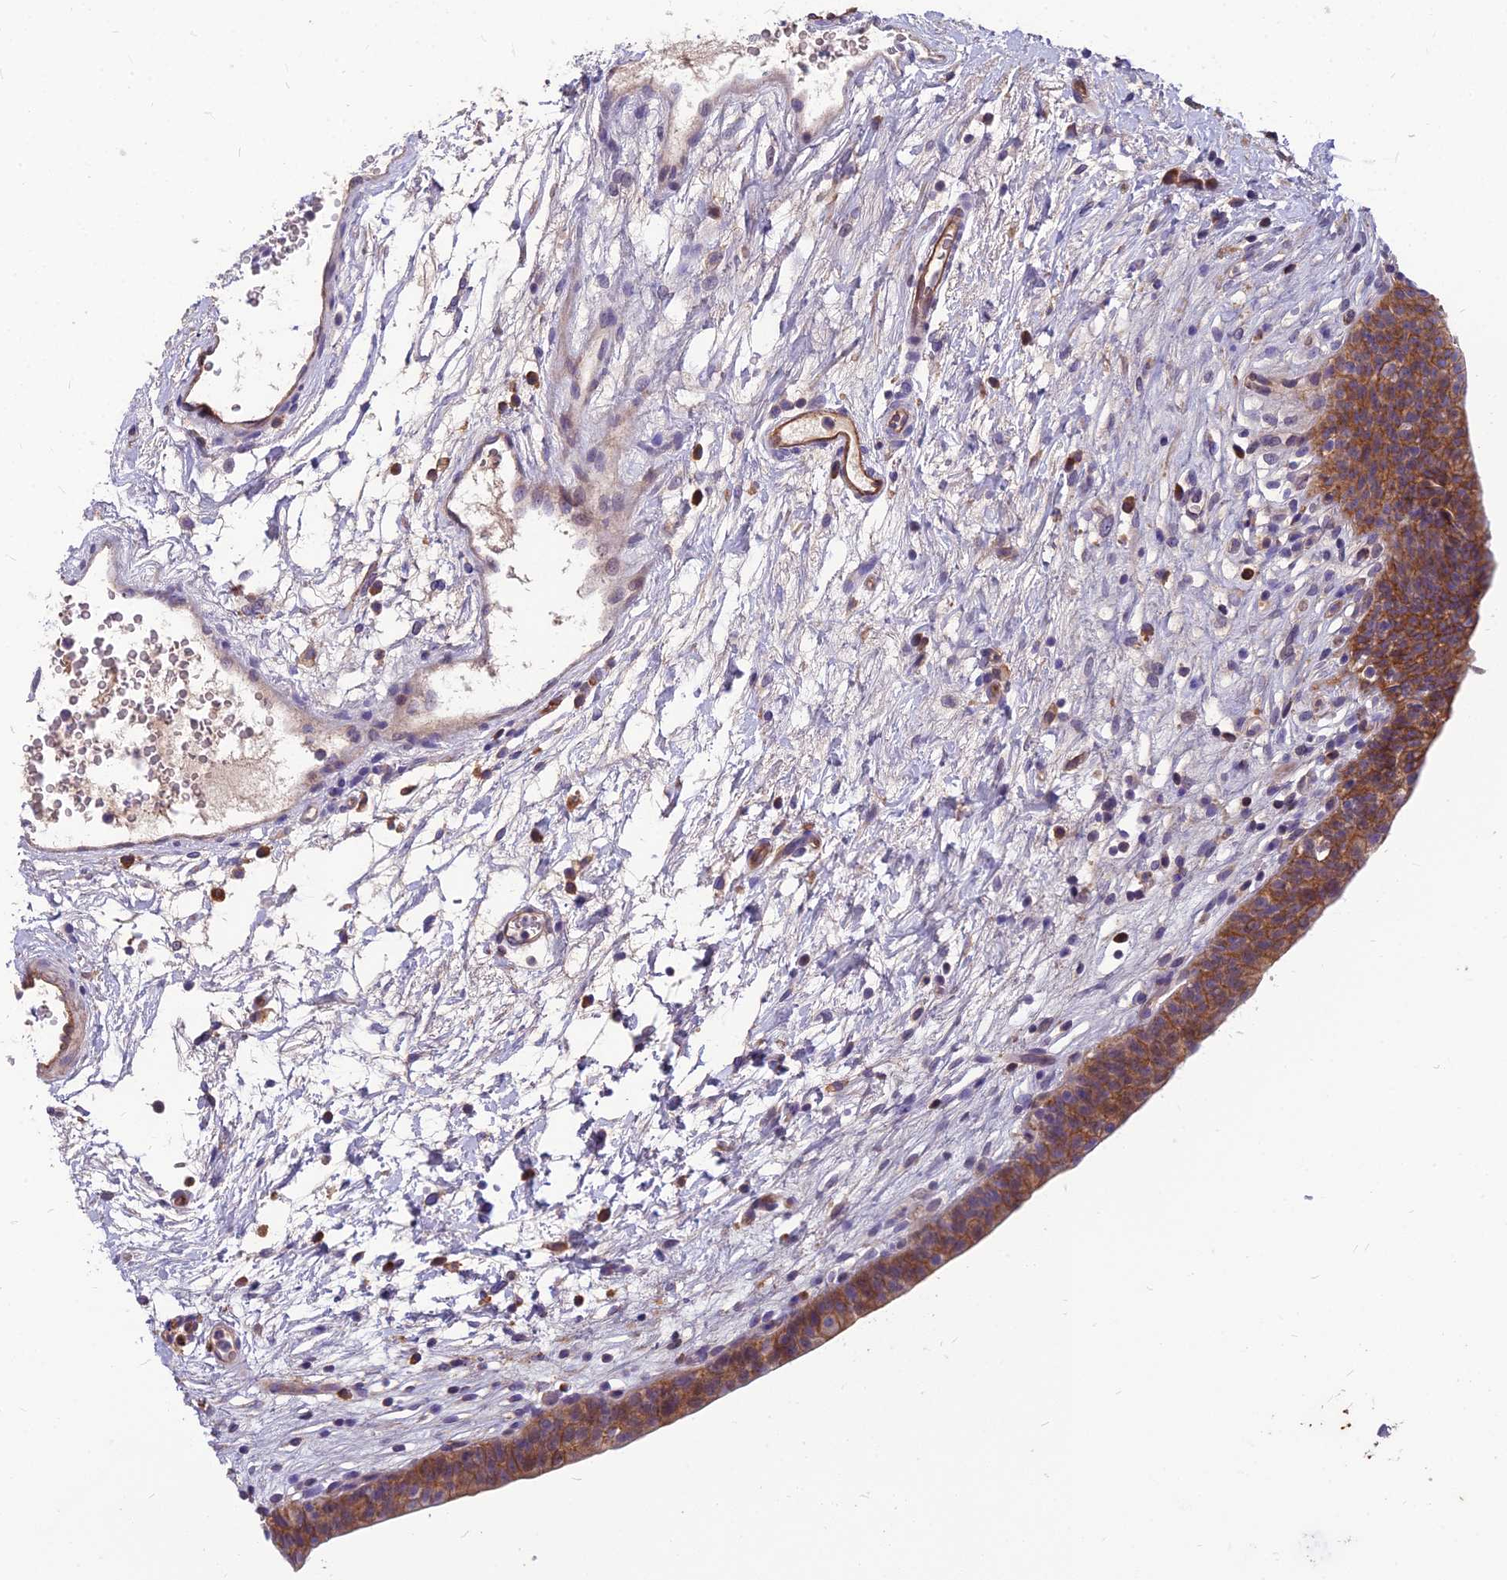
{"staining": {"intensity": "moderate", "quantity": ">75%", "location": "cytoplasmic/membranous"}, "tissue": "urinary bladder", "cell_type": "Urothelial cells", "image_type": "normal", "snomed": [{"axis": "morphology", "description": "Normal tissue, NOS"}, {"axis": "topography", "description": "Urinary bladder"}], "caption": "Urinary bladder stained with IHC displays moderate cytoplasmic/membranous expression in about >75% of urothelial cells.", "gene": "TSPAN15", "patient": {"sex": "male", "age": 83}}